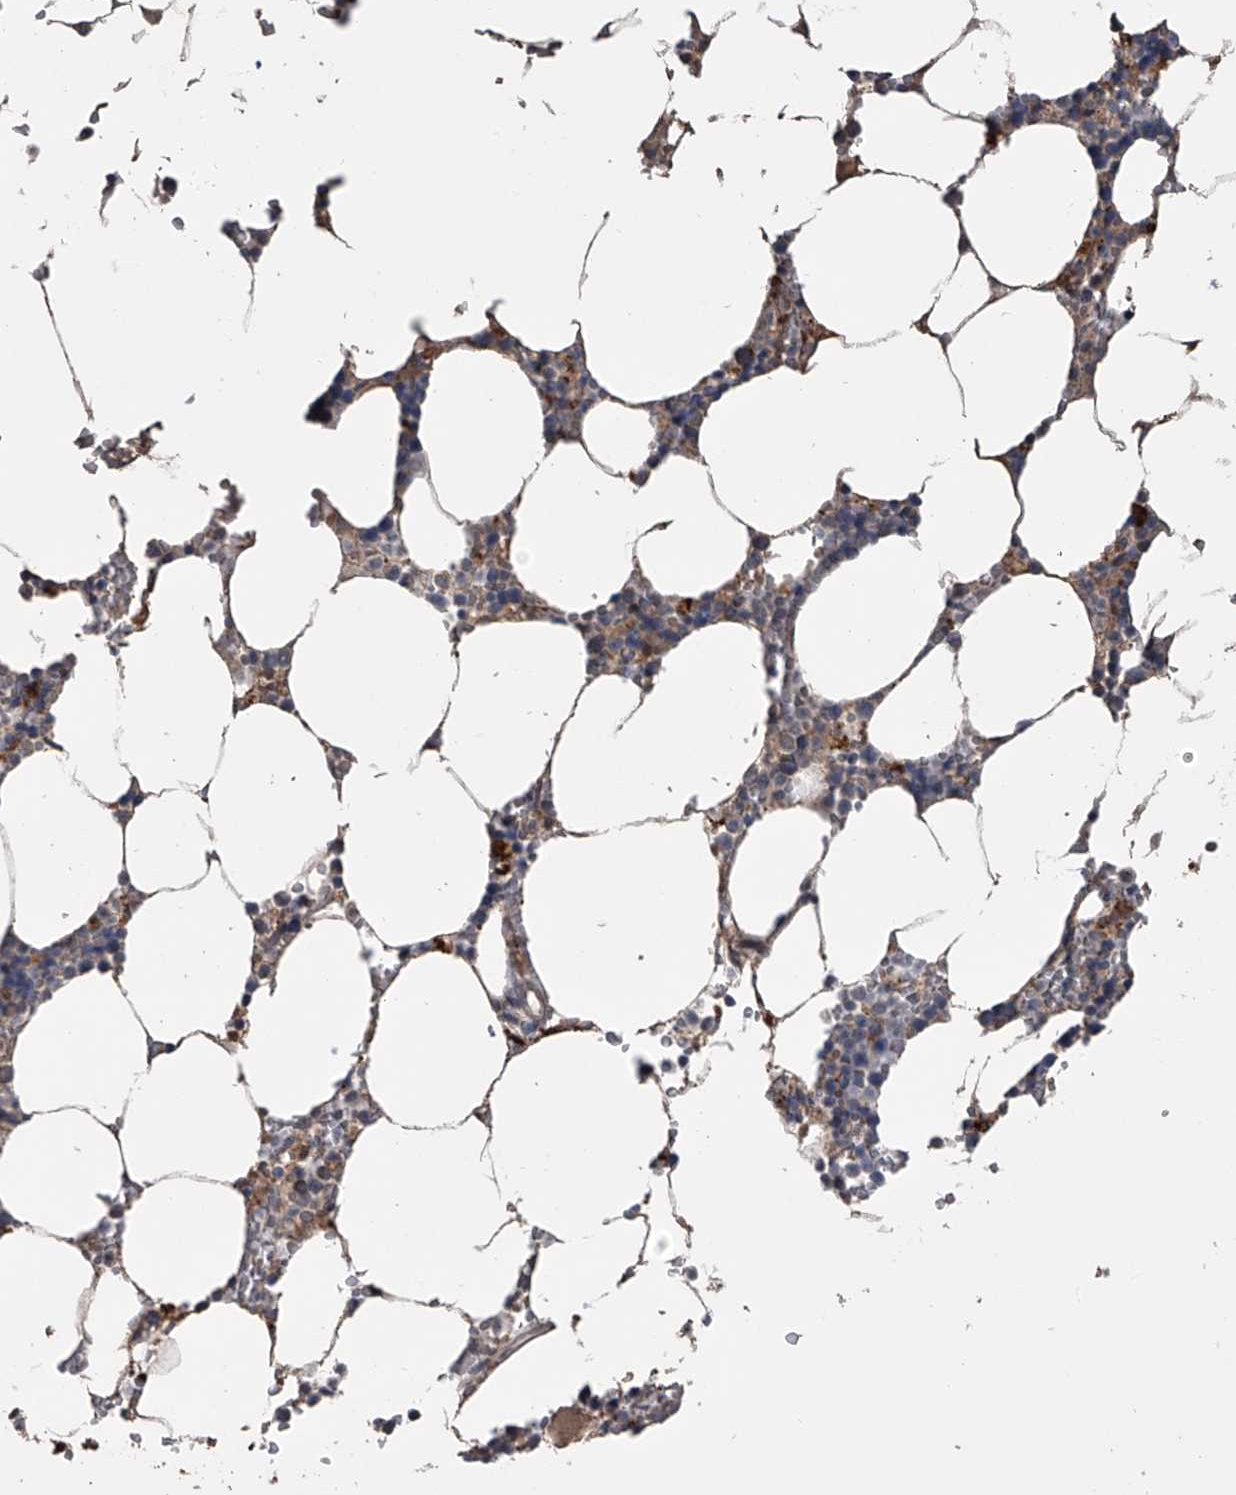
{"staining": {"intensity": "moderate", "quantity": "<25%", "location": "cytoplasmic/membranous"}, "tissue": "bone marrow", "cell_type": "Hematopoietic cells", "image_type": "normal", "snomed": [{"axis": "morphology", "description": "Normal tissue, NOS"}, {"axis": "topography", "description": "Bone marrow"}], "caption": "Protein expression by IHC reveals moderate cytoplasmic/membranous positivity in approximately <25% of hematopoietic cells in benign bone marrow.", "gene": "DOCK9", "patient": {"sex": "male", "age": 70}}